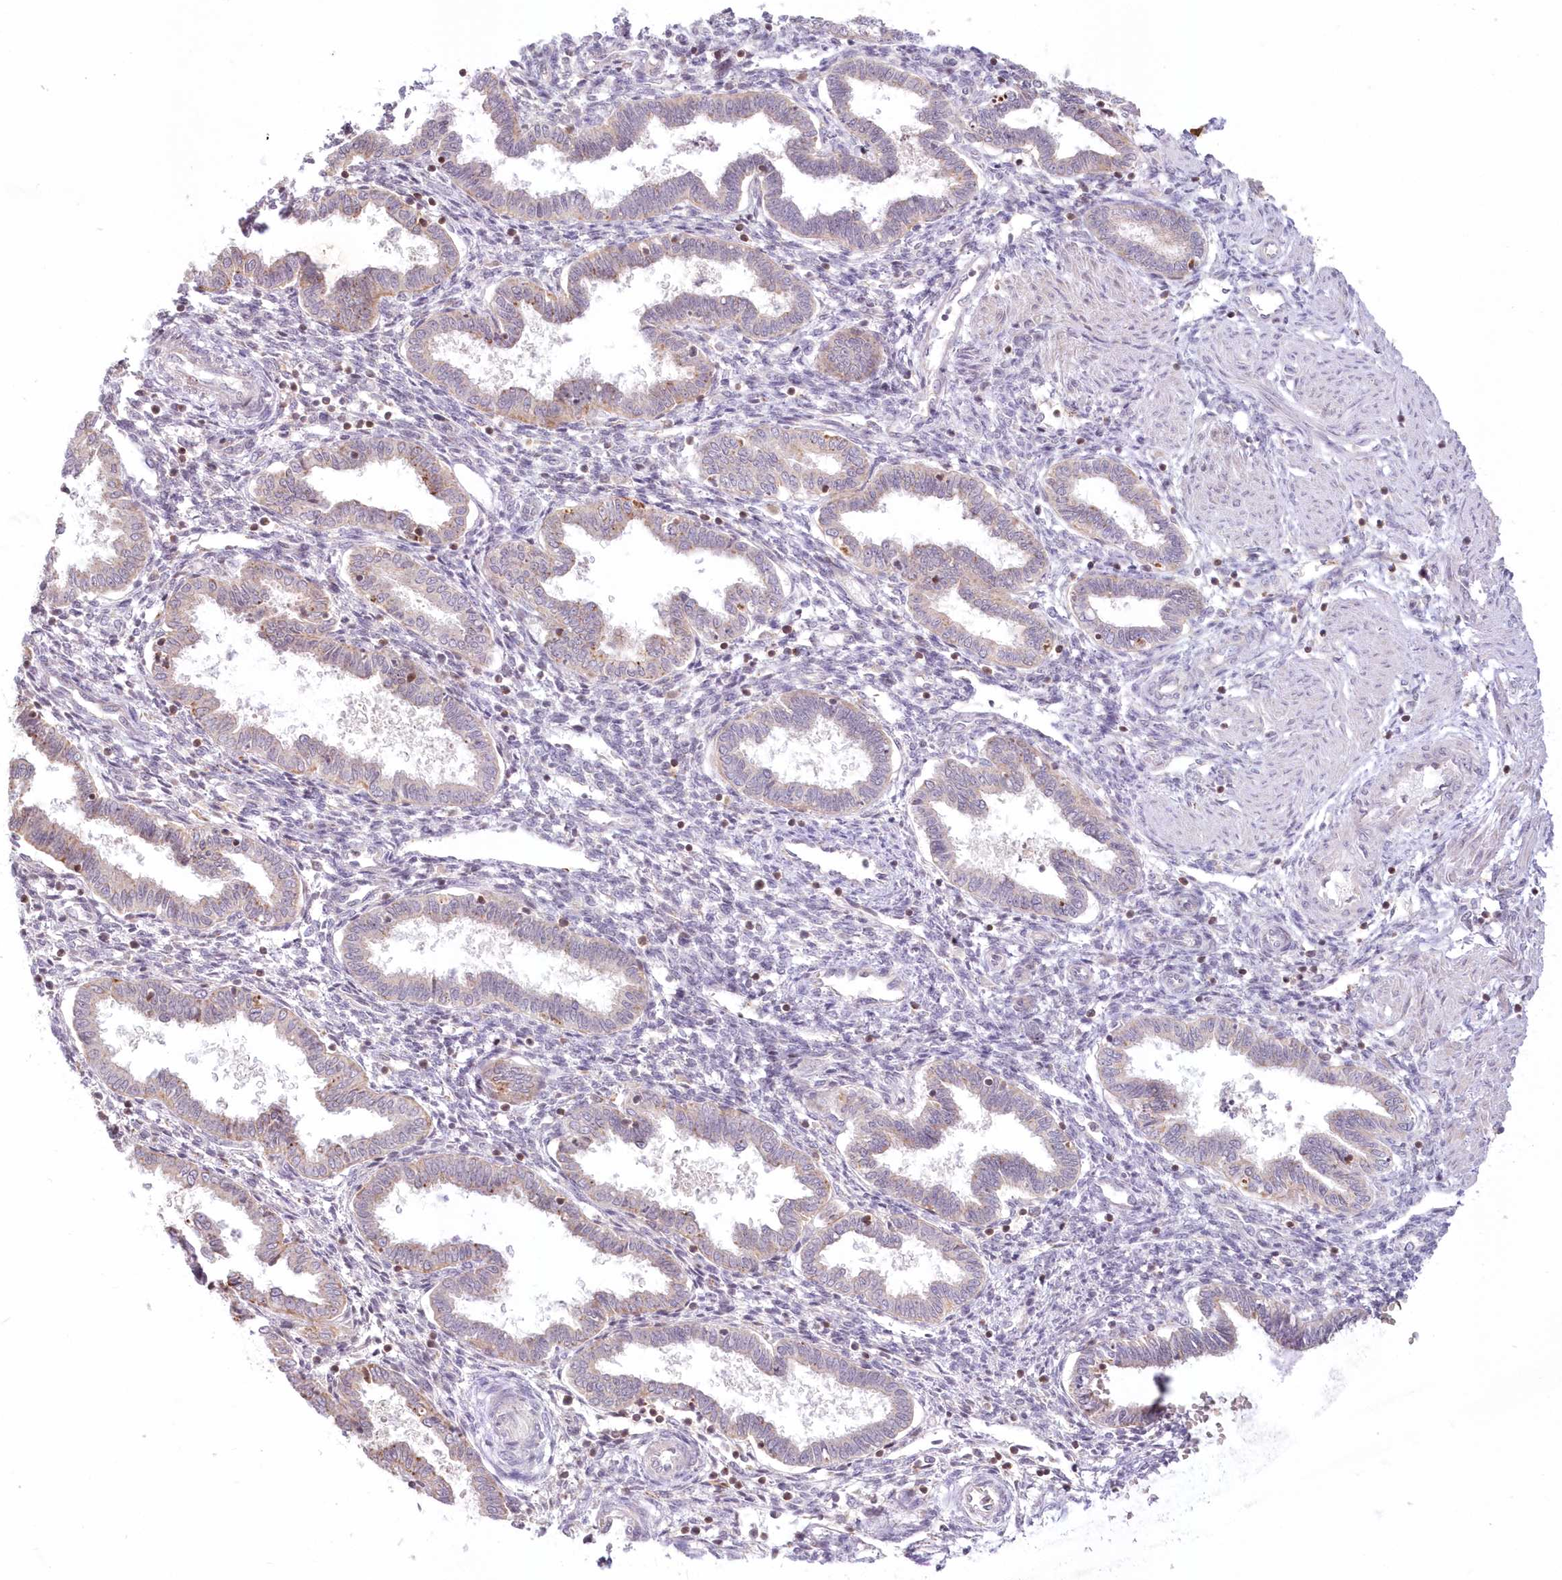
{"staining": {"intensity": "negative", "quantity": "none", "location": "none"}, "tissue": "endometrium", "cell_type": "Cells in endometrial stroma", "image_type": "normal", "snomed": [{"axis": "morphology", "description": "Normal tissue, NOS"}, {"axis": "topography", "description": "Endometrium"}], "caption": "The IHC image has no significant expression in cells in endometrial stroma of endometrium.", "gene": "MTMR3", "patient": {"sex": "female", "age": 33}}